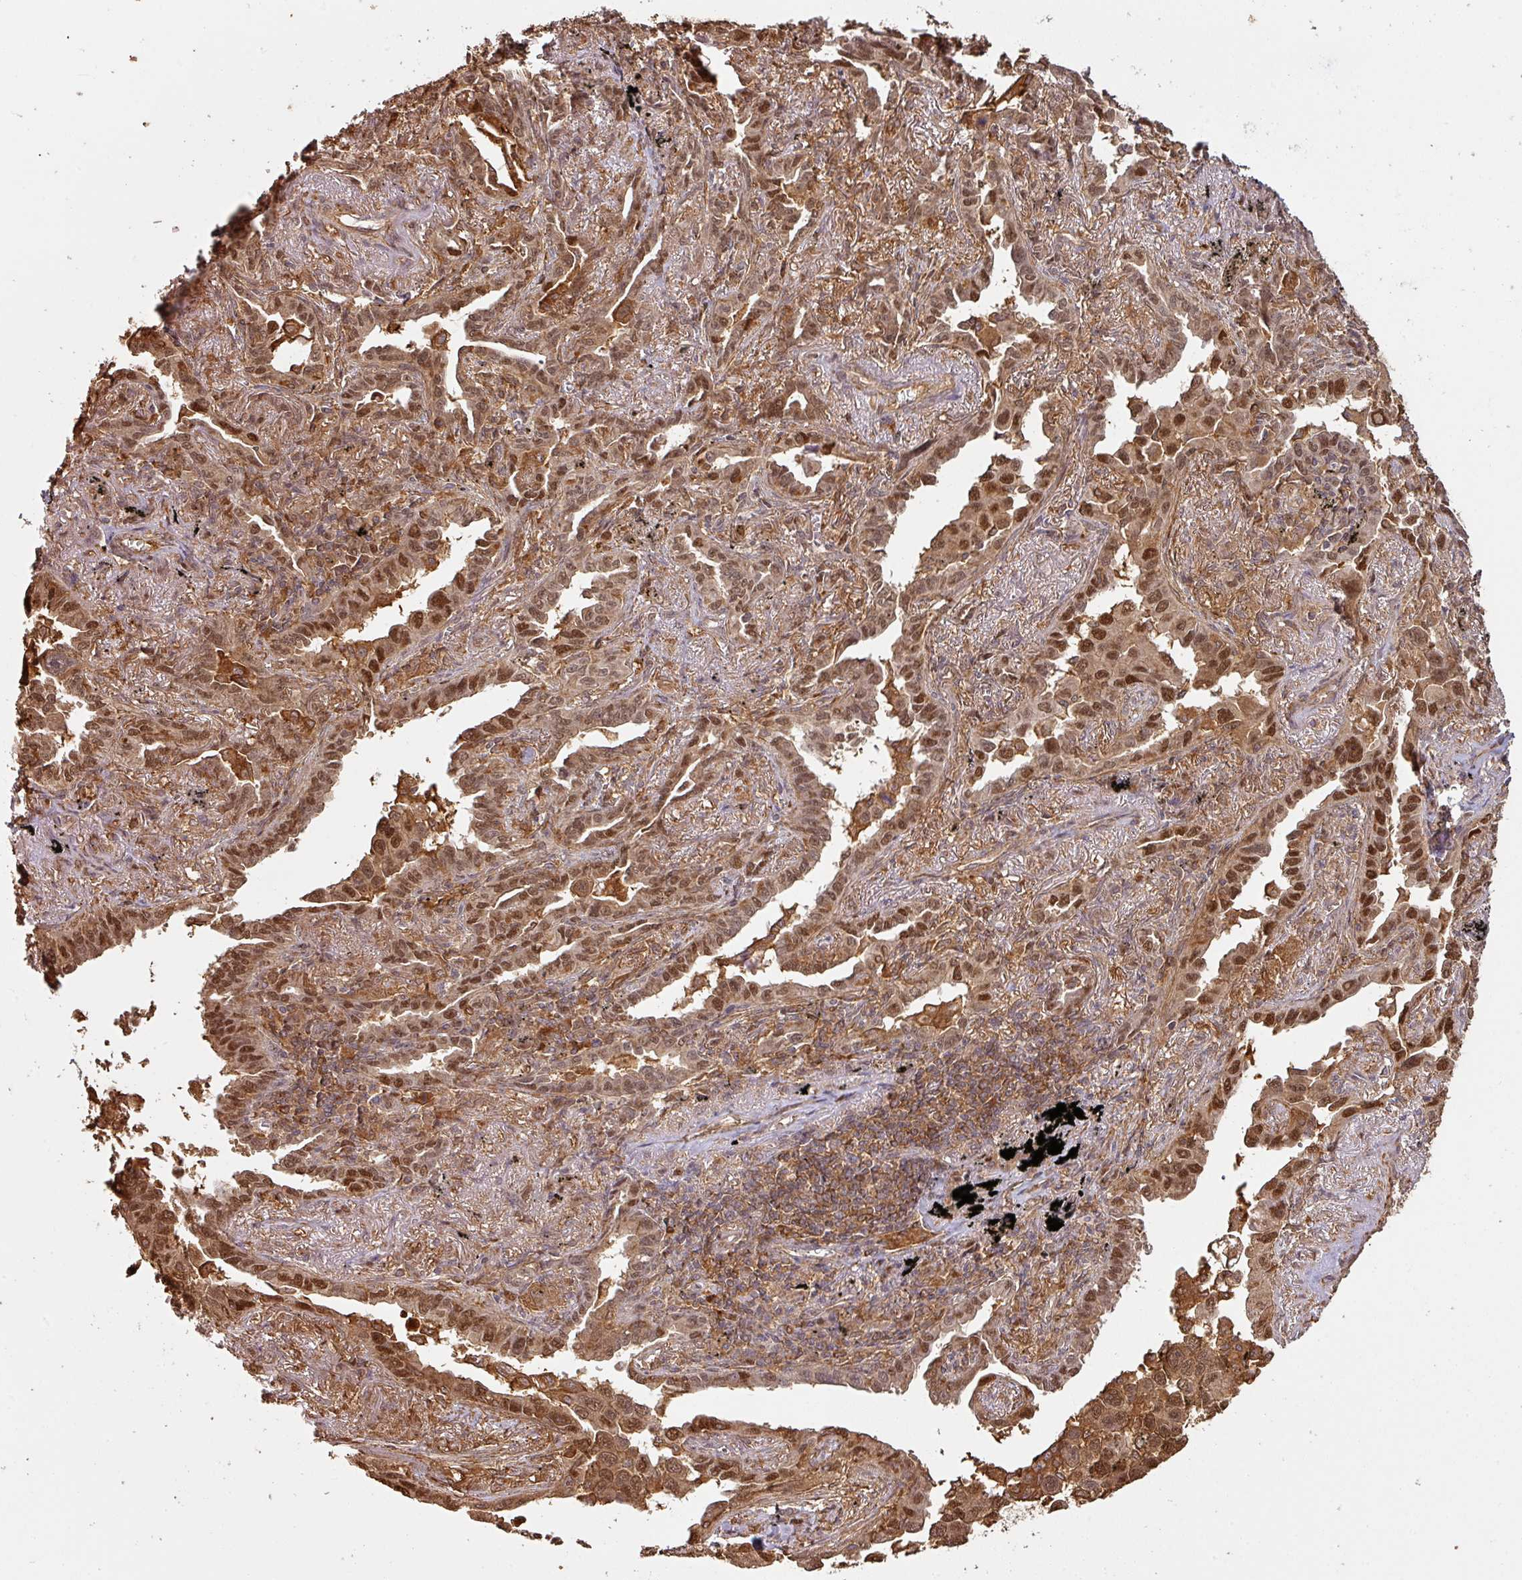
{"staining": {"intensity": "strong", "quantity": ">75%", "location": "cytoplasmic/membranous,nuclear"}, "tissue": "lung cancer", "cell_type": "Tumor cells", "image_type": "cancer", "snomed": [{"axis": "morphology", "description": "Adenocarcinoma, NOS"}, {"axis": "topography", "description": "Lung"}], "caption": "There is high levels of strong cytoplasmic/membranous and nuclear staining in tumor cells of lung cancer, as demonstrated by immunohistochemical staining (brown color).", "gene": "ZNF322", "patient": {"sex": "male", "age": 67}}